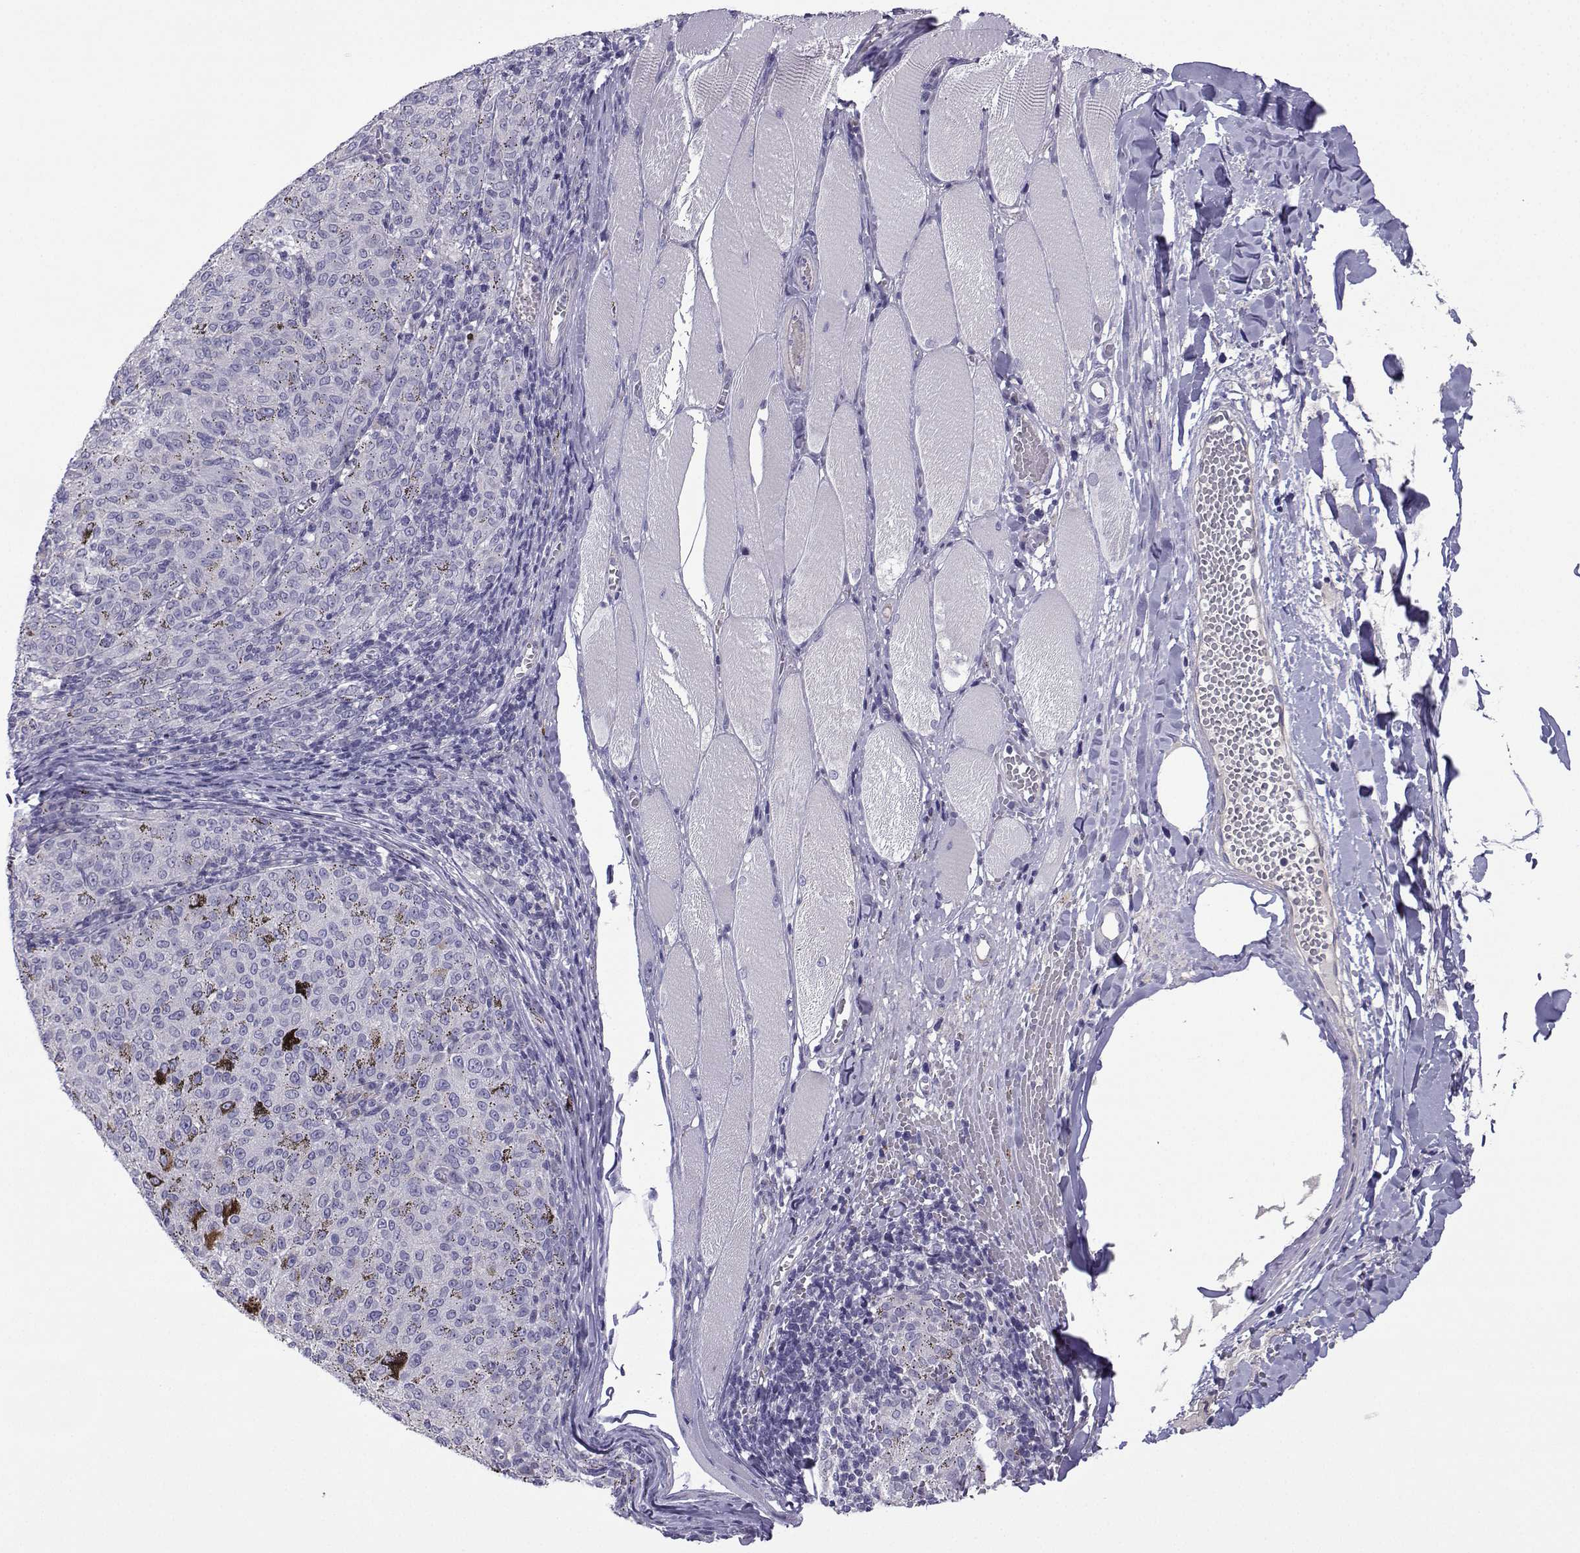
{"staining": {"intensity": "negative", "quantity": "none", "location": "none"}, "tissue": "melanoma", "cell_type": "Tumor cells", "image_type": "cancer", "snomed": [{"axis": "morphology", "description": "Malignant melanoma, NOS"}, {"axis": "topography", "description": "Skin"}], "caption": "IHC photomicrograph of neoplastic tissue: melanoma stained with DAB (3,3'-diaminobenzidine) displays no significant protein staining in tumor cells.", "gene": "SPACA7", "patient": {"sex": "female", "age": 72}}